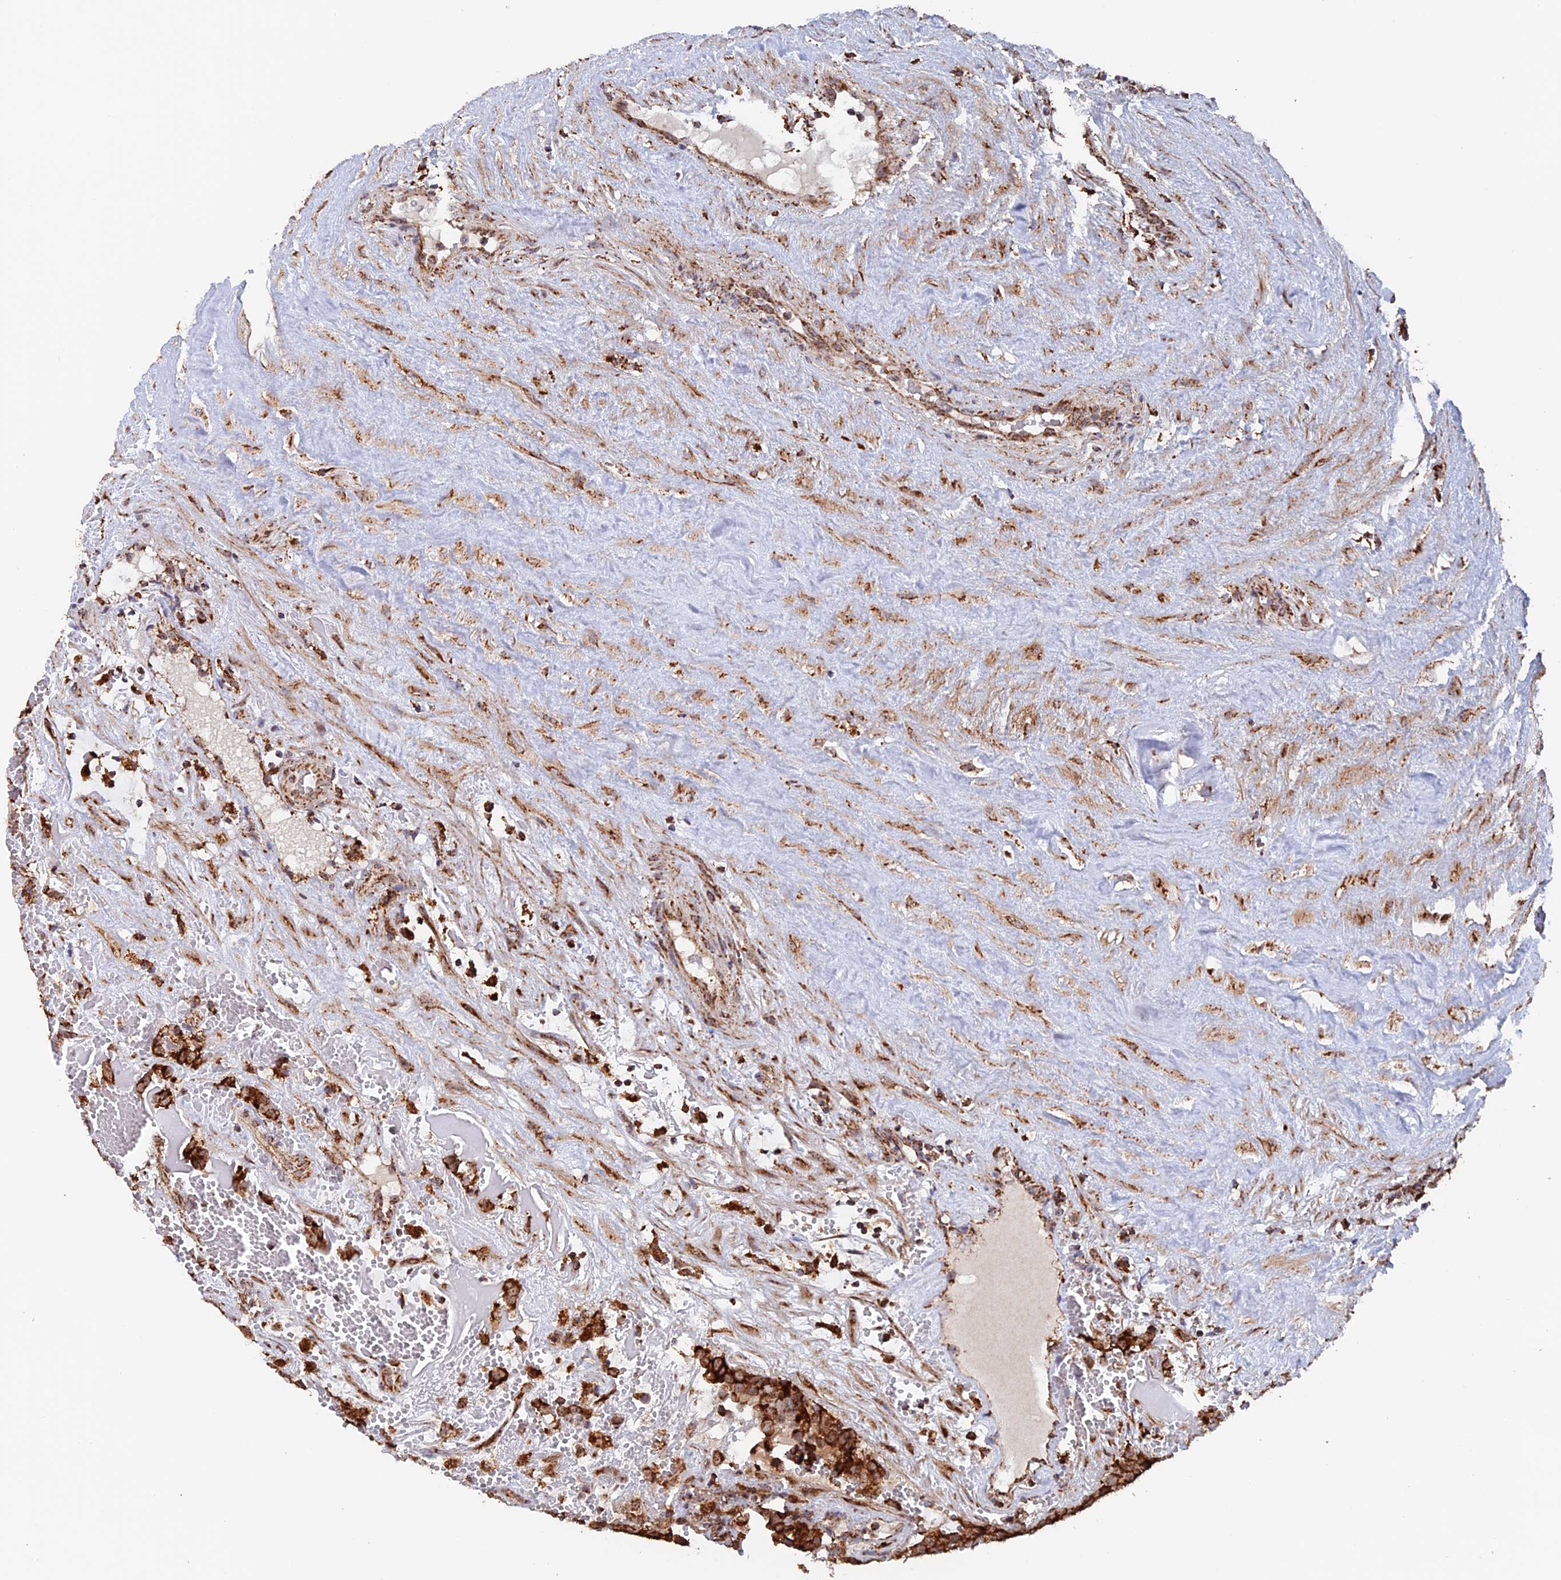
{"staining": {"intensity": "strong", "quantity": ">75%", "location": "cytoplasmic/membranous"}, "tissue": "testis cancer", "cell_type": "Tumor cells", "image_type": "cancer", "snomed": [{"axis": "morphology", "description": "Seminoma, NOS"}, {"axis": "topography", "description": "Testis"}], "caption": "Human testis cancer (seminoma) stained for a protein (brown) demonstrates strong cytoplasmic/membranous positive positivity in about >75% of tumor cells.", "gene": "DTYMK", "patient": {"sex": "male", "age": 71}}